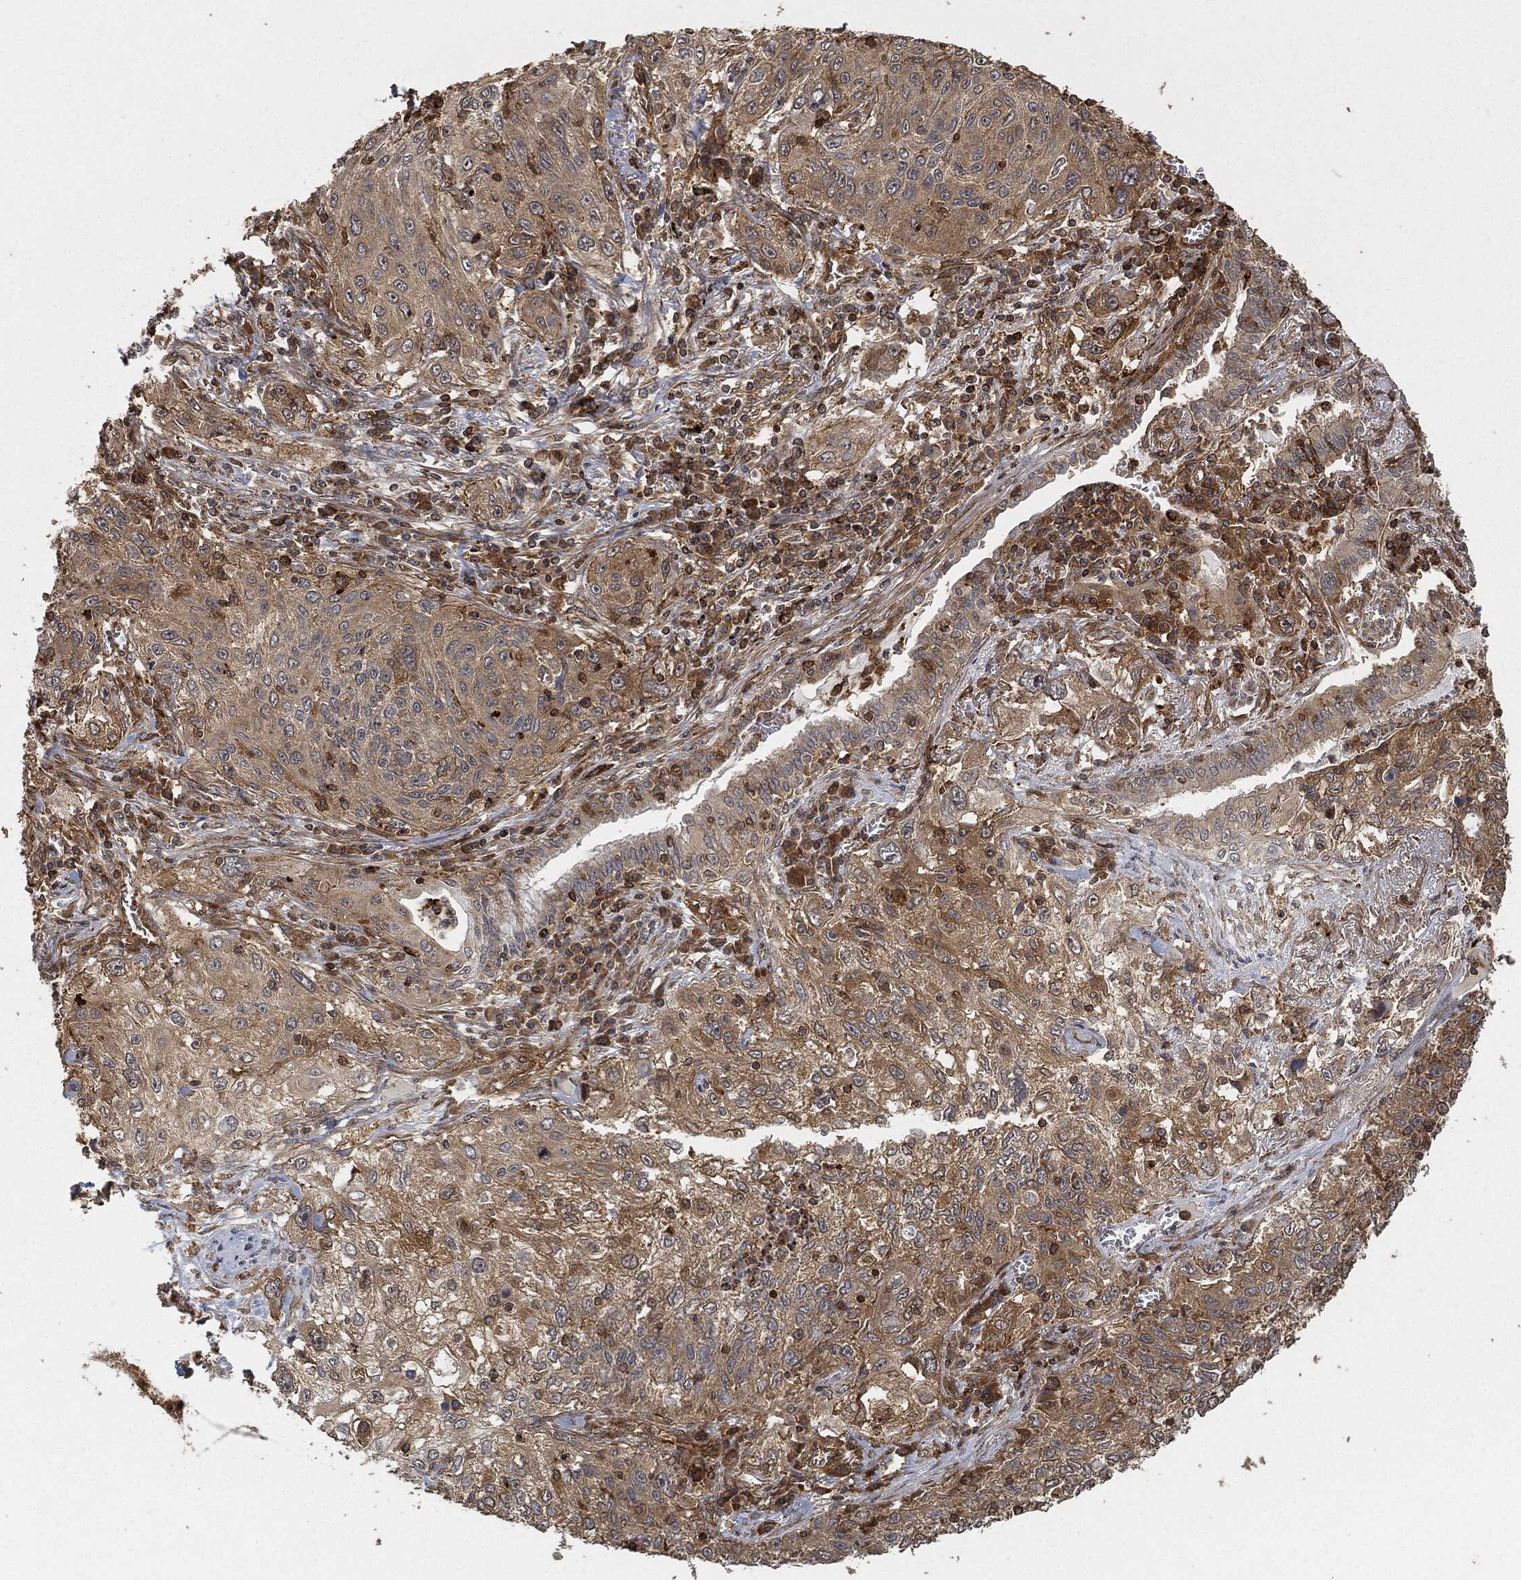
{"staining": {"intensity": "moderate", "quantity": "25%-75%", "location": "cytoplasmic/membranous"}, "tissue": "lung cancer", "cell_type": "Tumor cells", "image_type": "cancer", "snomed": [{"axis": "morphology", "description": "Squamous cell carcinoma, NOS"}, {"axis": "topography", "description": "Lung"}], "caption": "Immunohistochemistry histopathology image of neoplastic tissue: lung cancer (squamous cell carcinoma) stained using immunohistochemistry (IHC) displays medium levels of moderate protein expression localized specifically in the cytoplasmic/membranous of tumor cells, appearing as a cytoplasmic/membranous brown color.", "gene": "TPT1", "patient": {"sex": "female", "age": 69}}